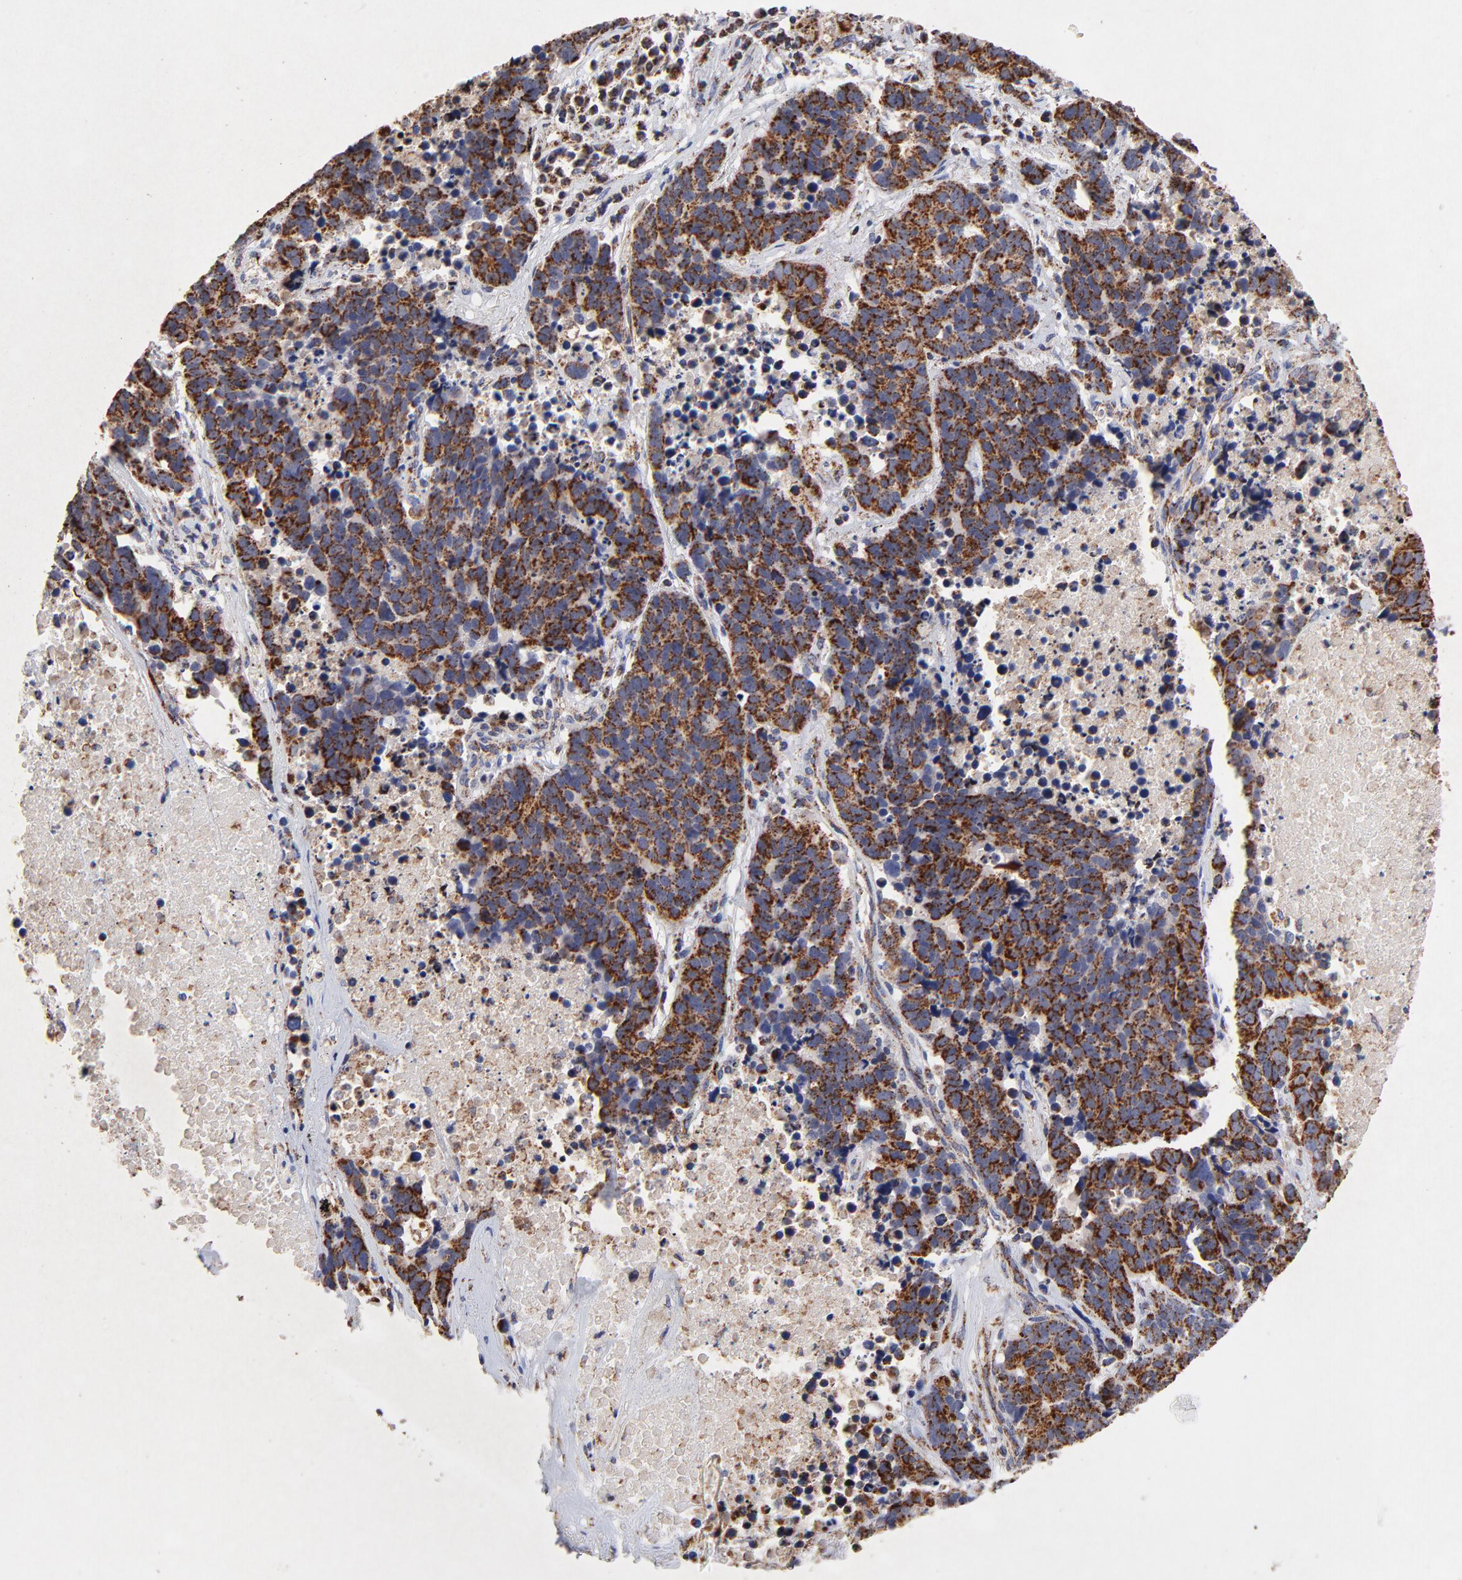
{"staining": {"intensity": "strong", "quantity": ">75%", "location": "cytoplasmic/membranous"}, "tissue": "lung cancer", "cell_type": "Tumor cells", "image_type": "cancer", "snomed": [{"axis": "morphology", "description": "Carcinoid, malignant, NOS"}, {"axis": "topography", "description": "Lung"}], "caption": "Immunohistochemistry (IHC) of human malignant carcinoid (lung) displays high levels of strong cytoplasmic/membranous staining in approximately >75% of tumor cells.", "gene": "SSBP1", "patient": {"sex": "male", "age": 60}}